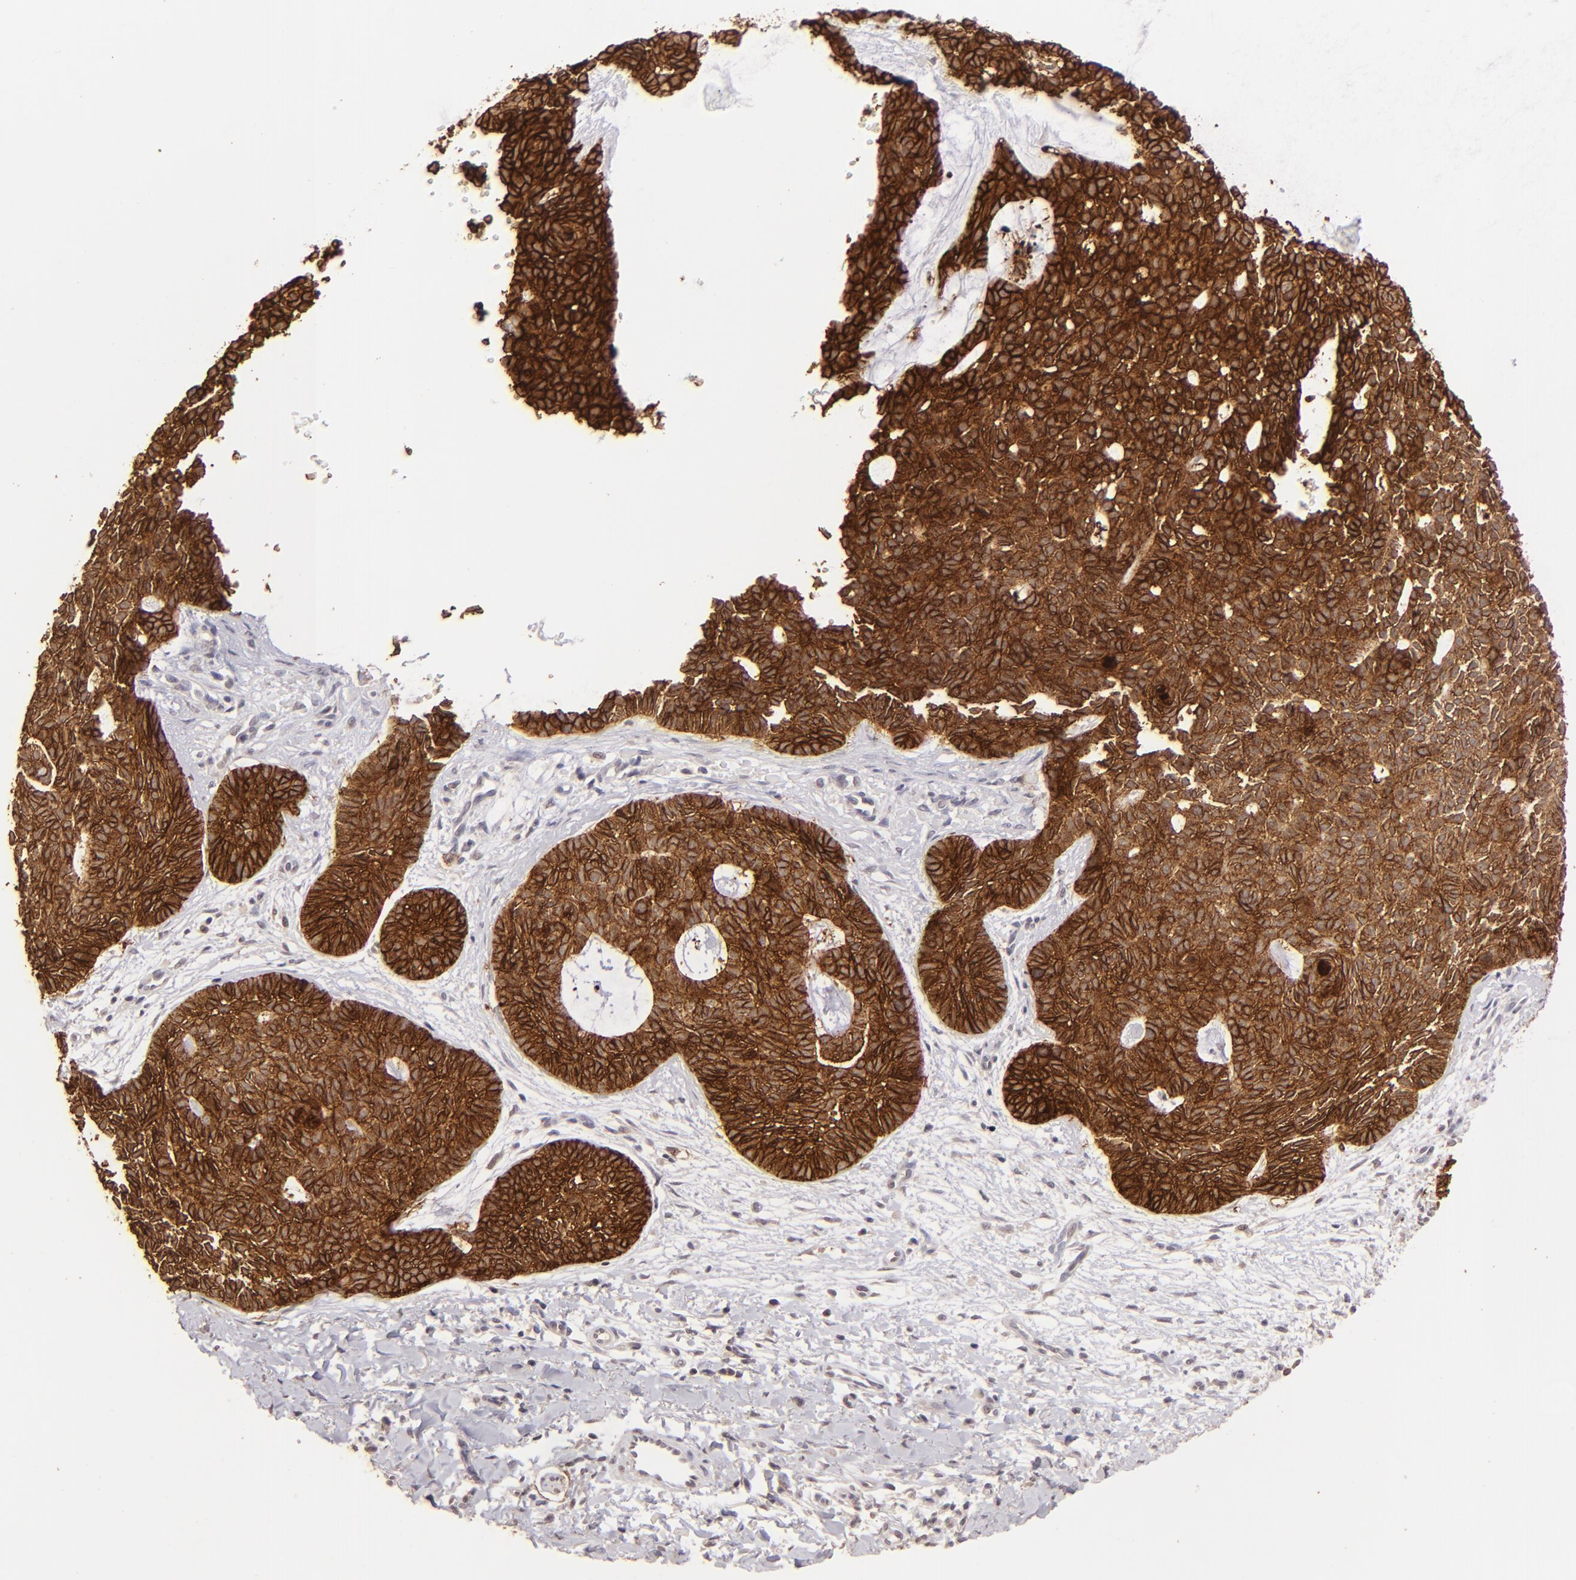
{"staining": {"intensity": "strong", "quantity": ">75%", "location": "cytoplasmic/membranous"}, "tissue": "skin cancer", "cell_type": "Tumor cells", "image_type": "cancer", "snomed": [{"axis": "morphology", "description": "Basal cell carcinoma"}, {"axis": "topography", "description": "Skin"}], "caption": "Skin basal cell carcinoma stained with a brown dye displays strong cytoplasmic/membranous positive expression in about >75% of tumor cells.", "gene": "CLDN1", "patient": {"sex": "male", "age": 75}}